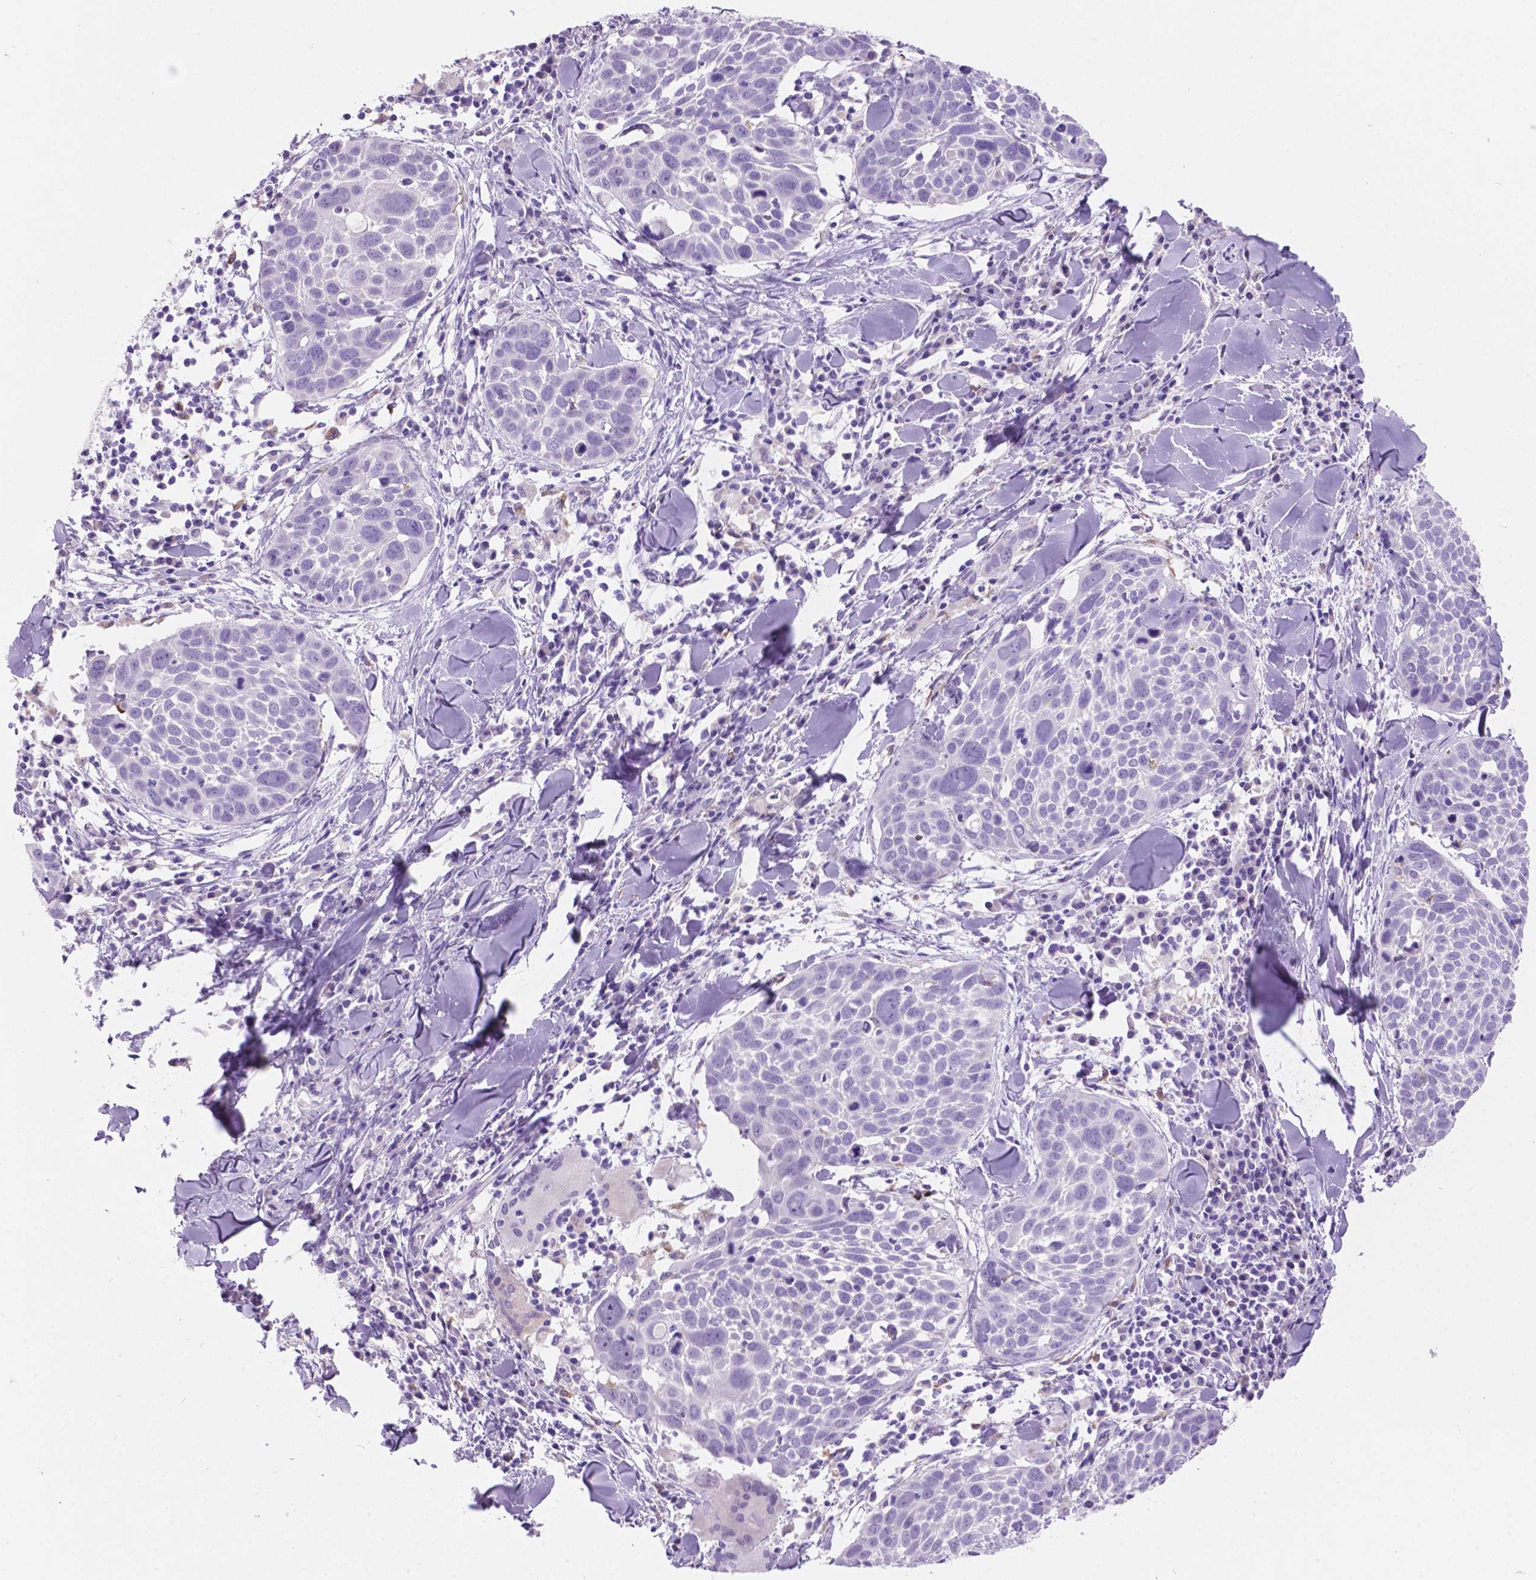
{"staining": {"intensity": "negative", "quantity": "none", "location": "none"}, "tissue": "lung cancer", "cell_type": "Tumor cells", "image_type": "cancer", "snomed": [{"axis": "morphology", "description": "Squamous cell carcinoma, NOS"}, {"axis": "topography", "description": "Lung"}], "caption": "A histopathology image of human lung squamous cell carcinoma is negative for staining in tumor cells.", "gene": "GRIN2B", "patient": {"sex": "male", "age": 57}}